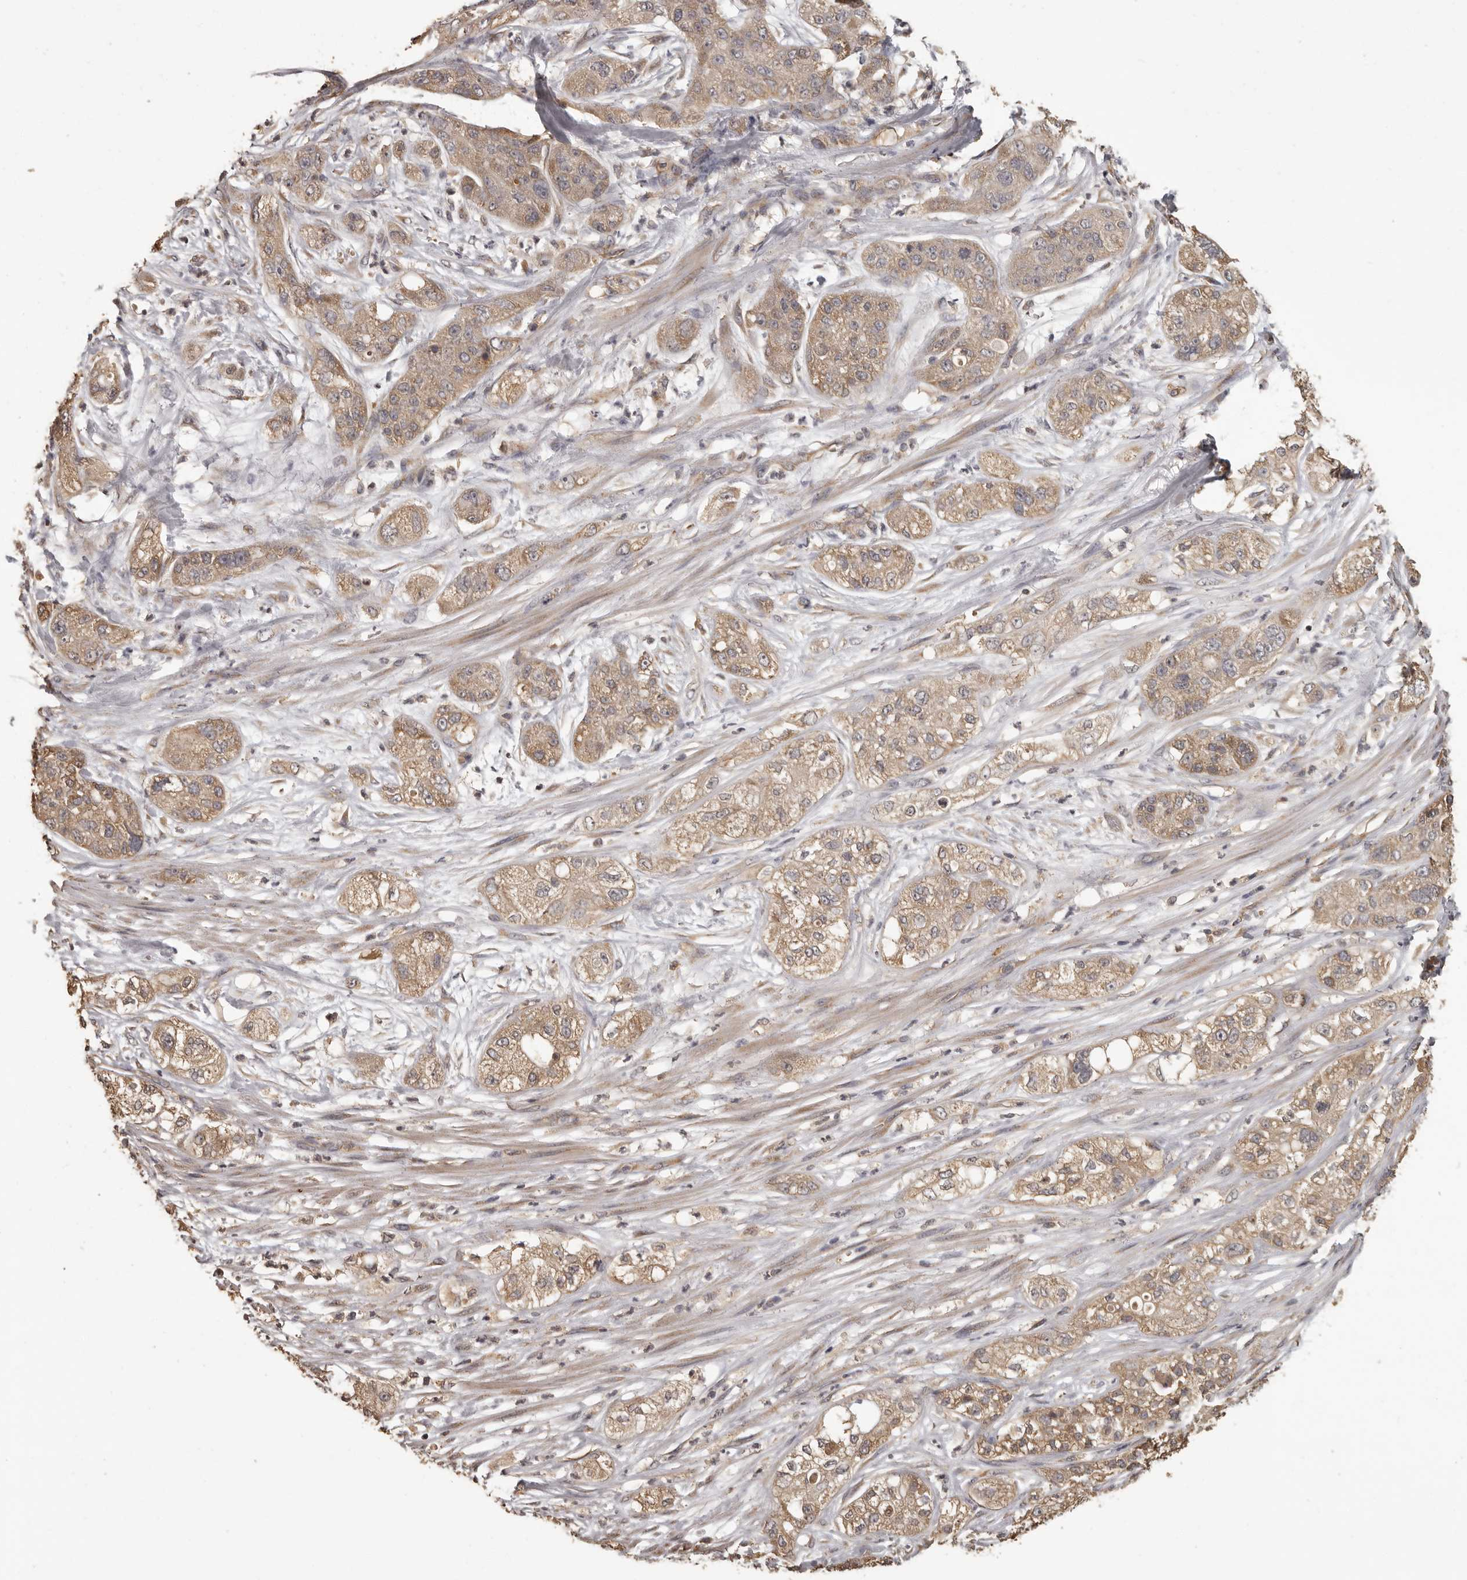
{"staining": {"intensity": "moderate", "quantity": ">75%", "location": "cytoplasmic/membranous"}, "tissue": "pancreatic cancer", "cell_type": "Tumor cells", "image_type": "cancer", "snomed": [{"axis": "morphology", "description": "Adenocarcinoma, NOS"}, {"axis": "topography", "description": "Pancreas"}], "caption": "Pancreatic adenocarcinoma stained for a protein displays moderate cytoplasmic/membranous positivity in tumor cells.", "gene": "MGAT5", "patient": {"sex": "female", "age": 78}}